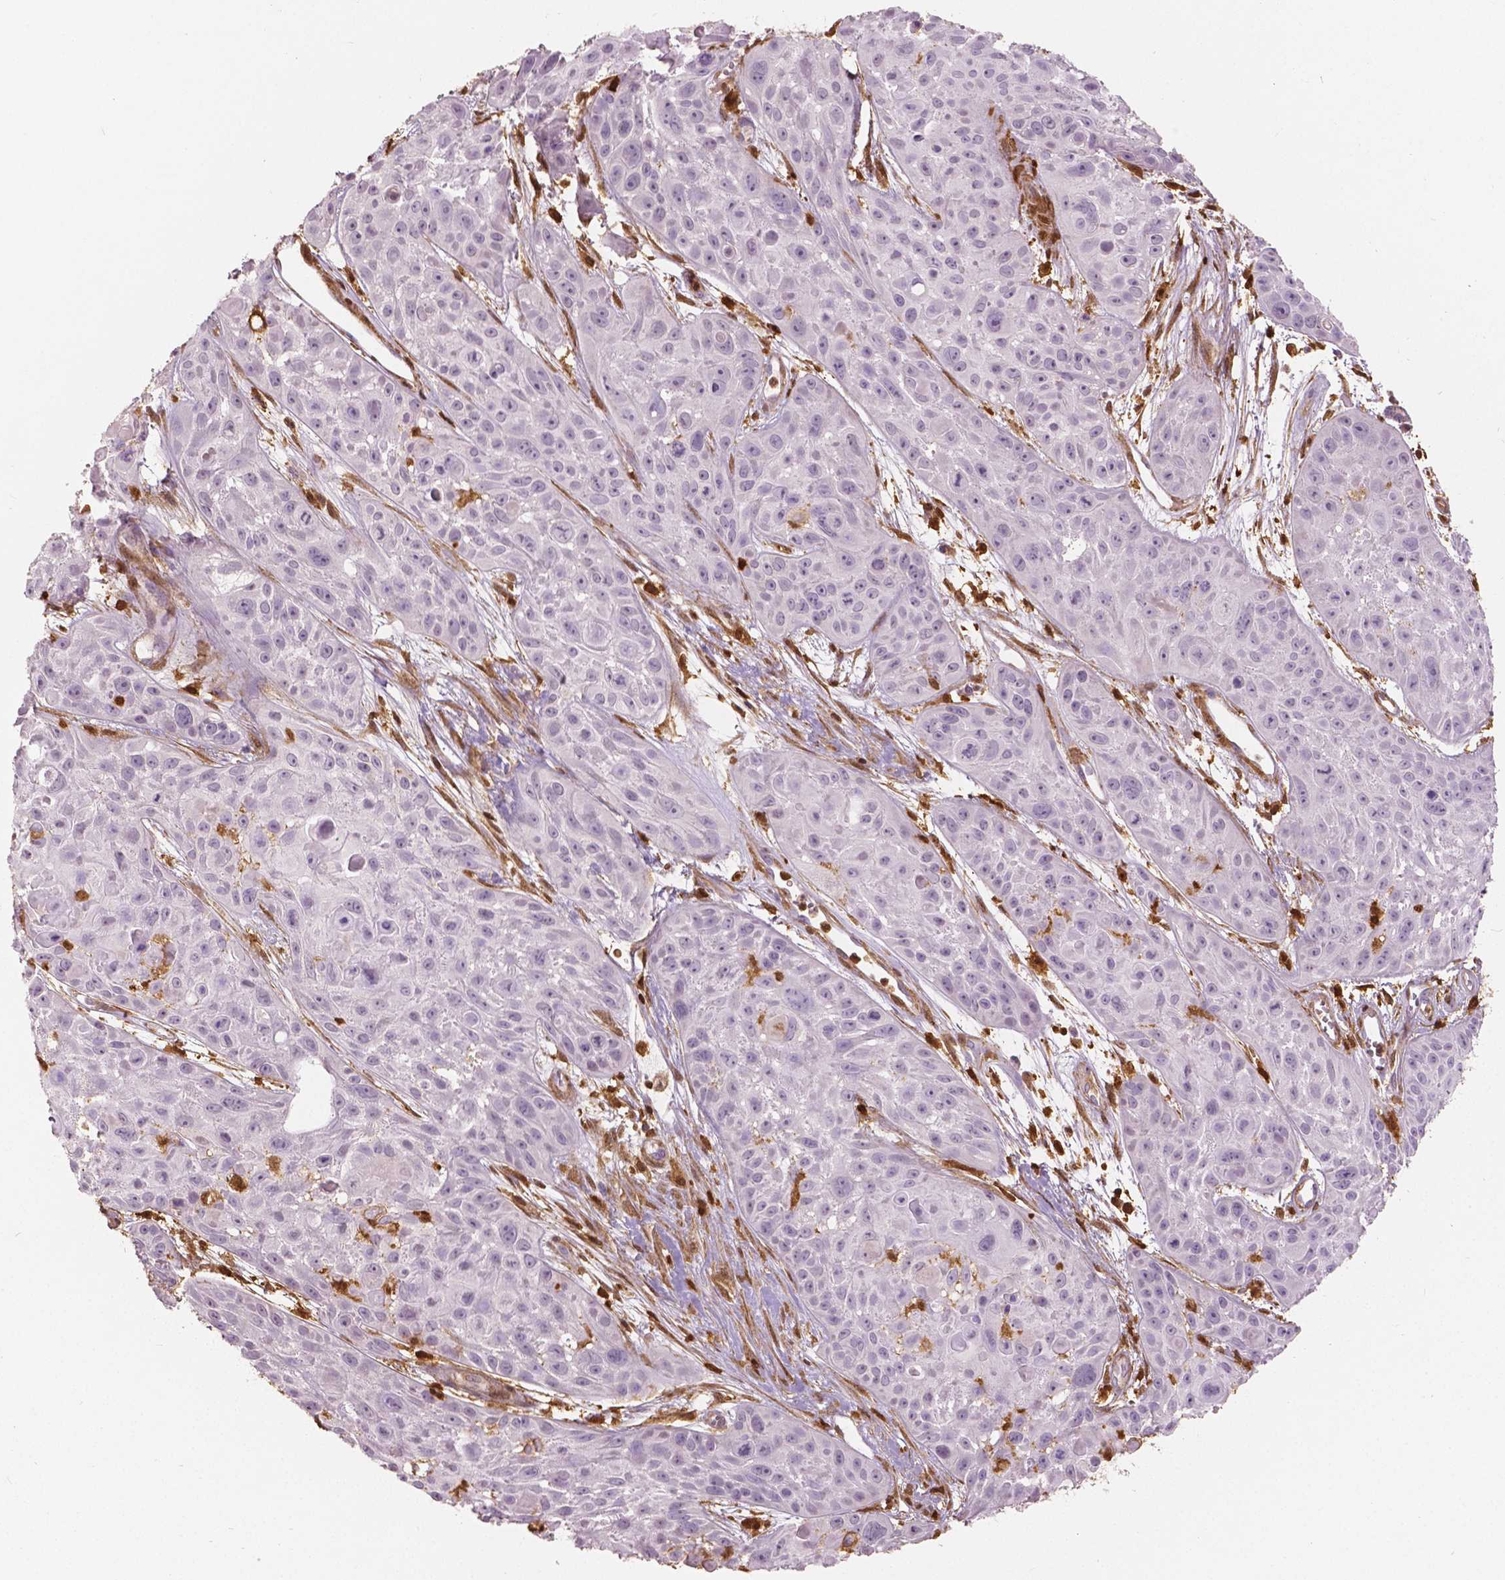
{"staining": {"intensity": "negative", "quantity": "none", "location": "none"}, "tissue": "skin cancer", "cell_type": "Tumor cells", "image_type": "cancer", "snomed": [{"axis": "morphology", "description": "Squamous cell carcinoma, NOS"}, {"axis": "topography", "description": "Skin"}, {"axis": "topography", "description": "Anal"}], "caption": "The micrograph displays no significant staining in tumor cells of skin cancer (squamous cell carcinoma).", "gene": "S100A4", "patient": {"sex": "female", "age": 75}}